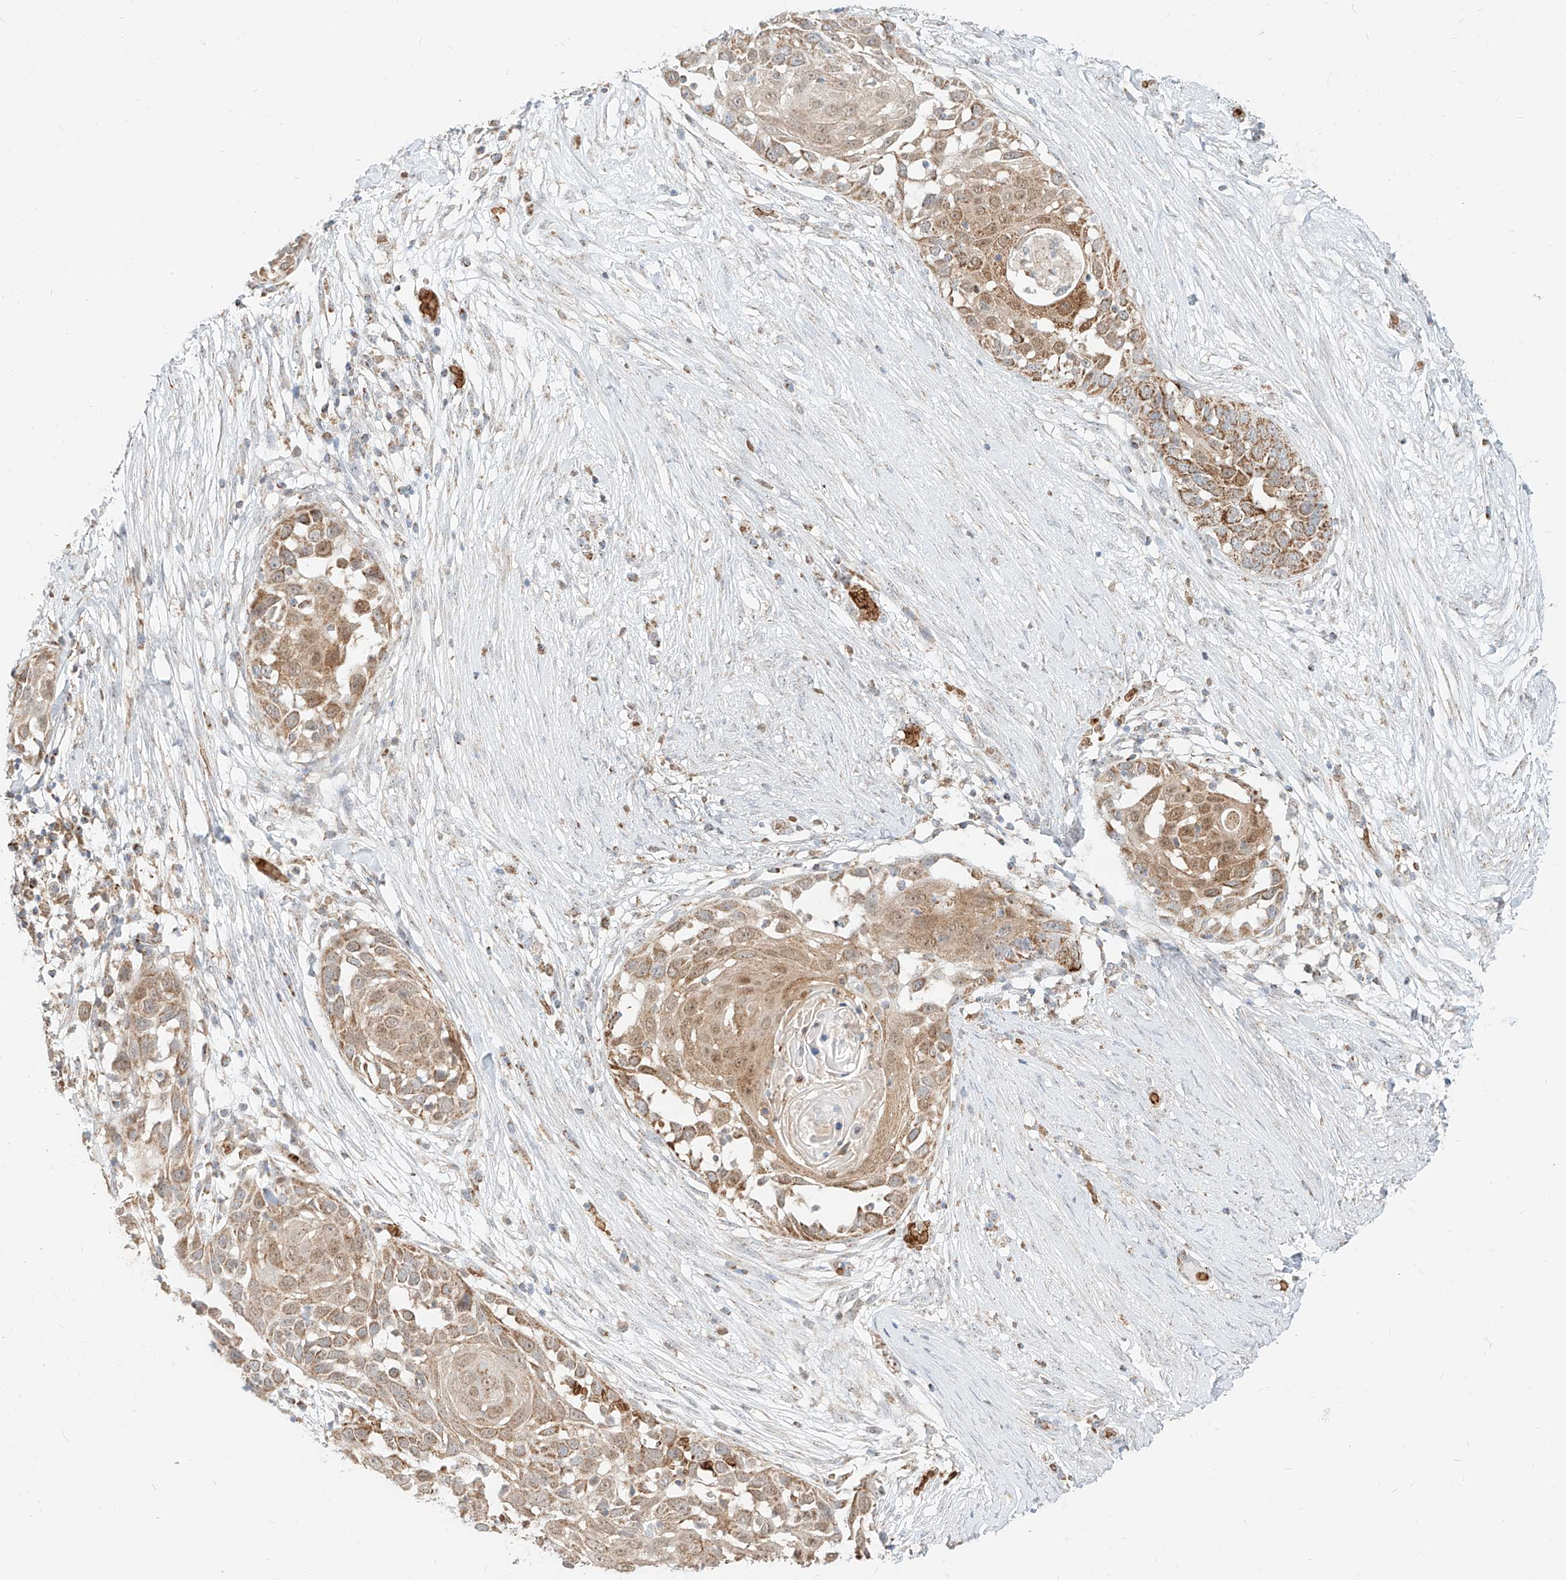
{"staining": {"intensity": "moderate", "quantity": ">75%", "location": "cytoplasmic/membranous"}, "tissue": "skin cancer", "cell_type": "Tumor cells", "image_type": "cancer", "snomed": [{"axis": "morphology", "description": "Squamous cell carcinoma, NOS"}, {"axis": "topography", "description": "Skin"}], "caption": "IHC image of neoplastic tissue: human skin cancer (squamous cell carcinoma) stained using immunohistochemistry exhibits medium levels of moderate protein expression localized specifically in the cytoplasmic/membranous of tumor cells, appearing as a cytoplasmic/membranous brown color.", "gene": "MTUS2", "patient": {"sex": "female", "age": 44}}